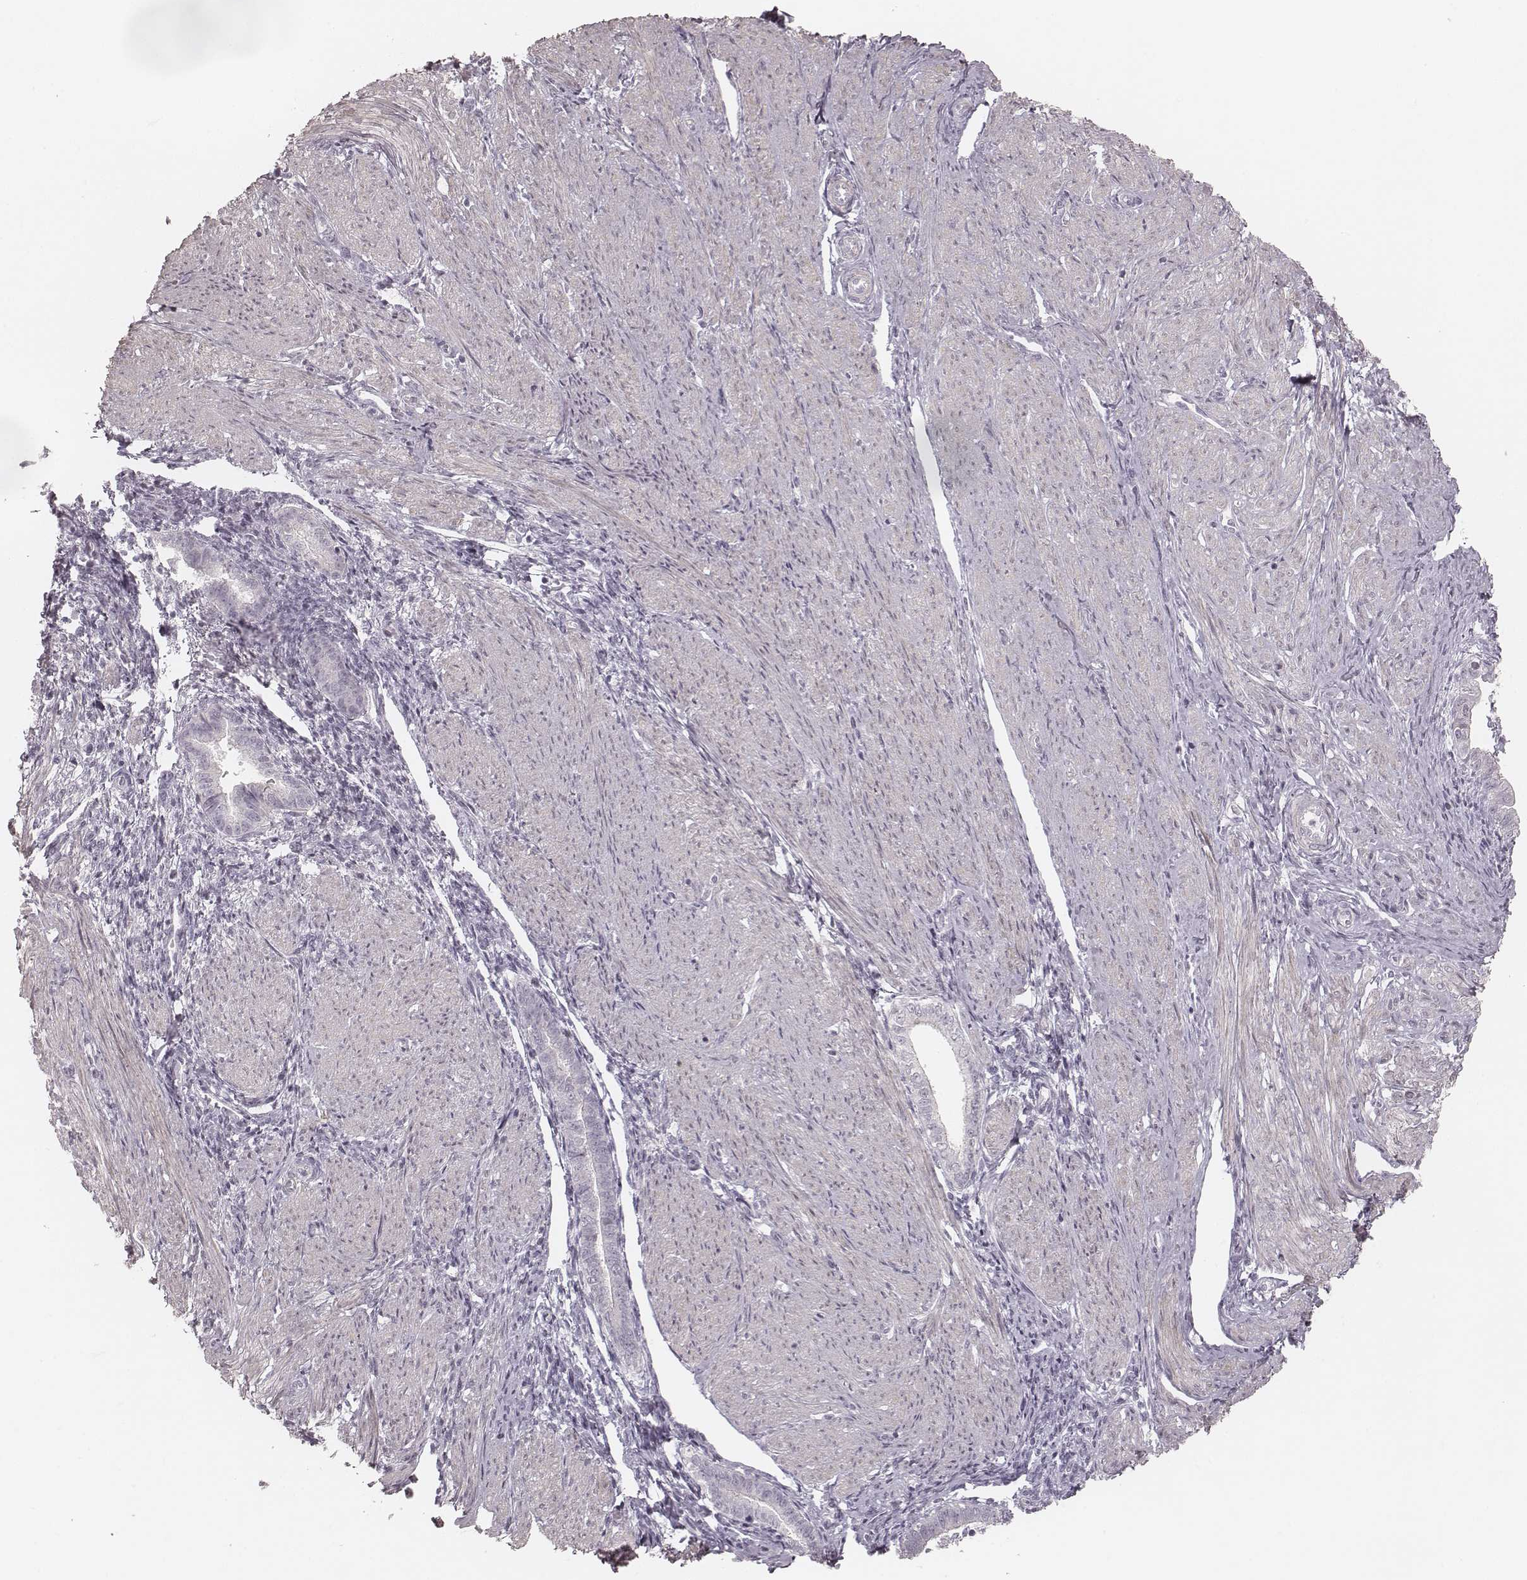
{"staining": {"intensity": "negative", "quantity": "none", "location": "none"}, "tissue": "endometrium", "cell_type": "Cells in endometrial stroma", "image_type": "normal", "snomed": [{"axis": "morphology", "description": "Normal tissue, NOS"}, {"axis": "topography", "description": "Endometrium"}], "caption": "The immunohistochemistry image has no significant expression in cells in endometrial stroma of endometrium.", "gene": "SPATA24", "patient": {"sex": "female", "age": 37}}